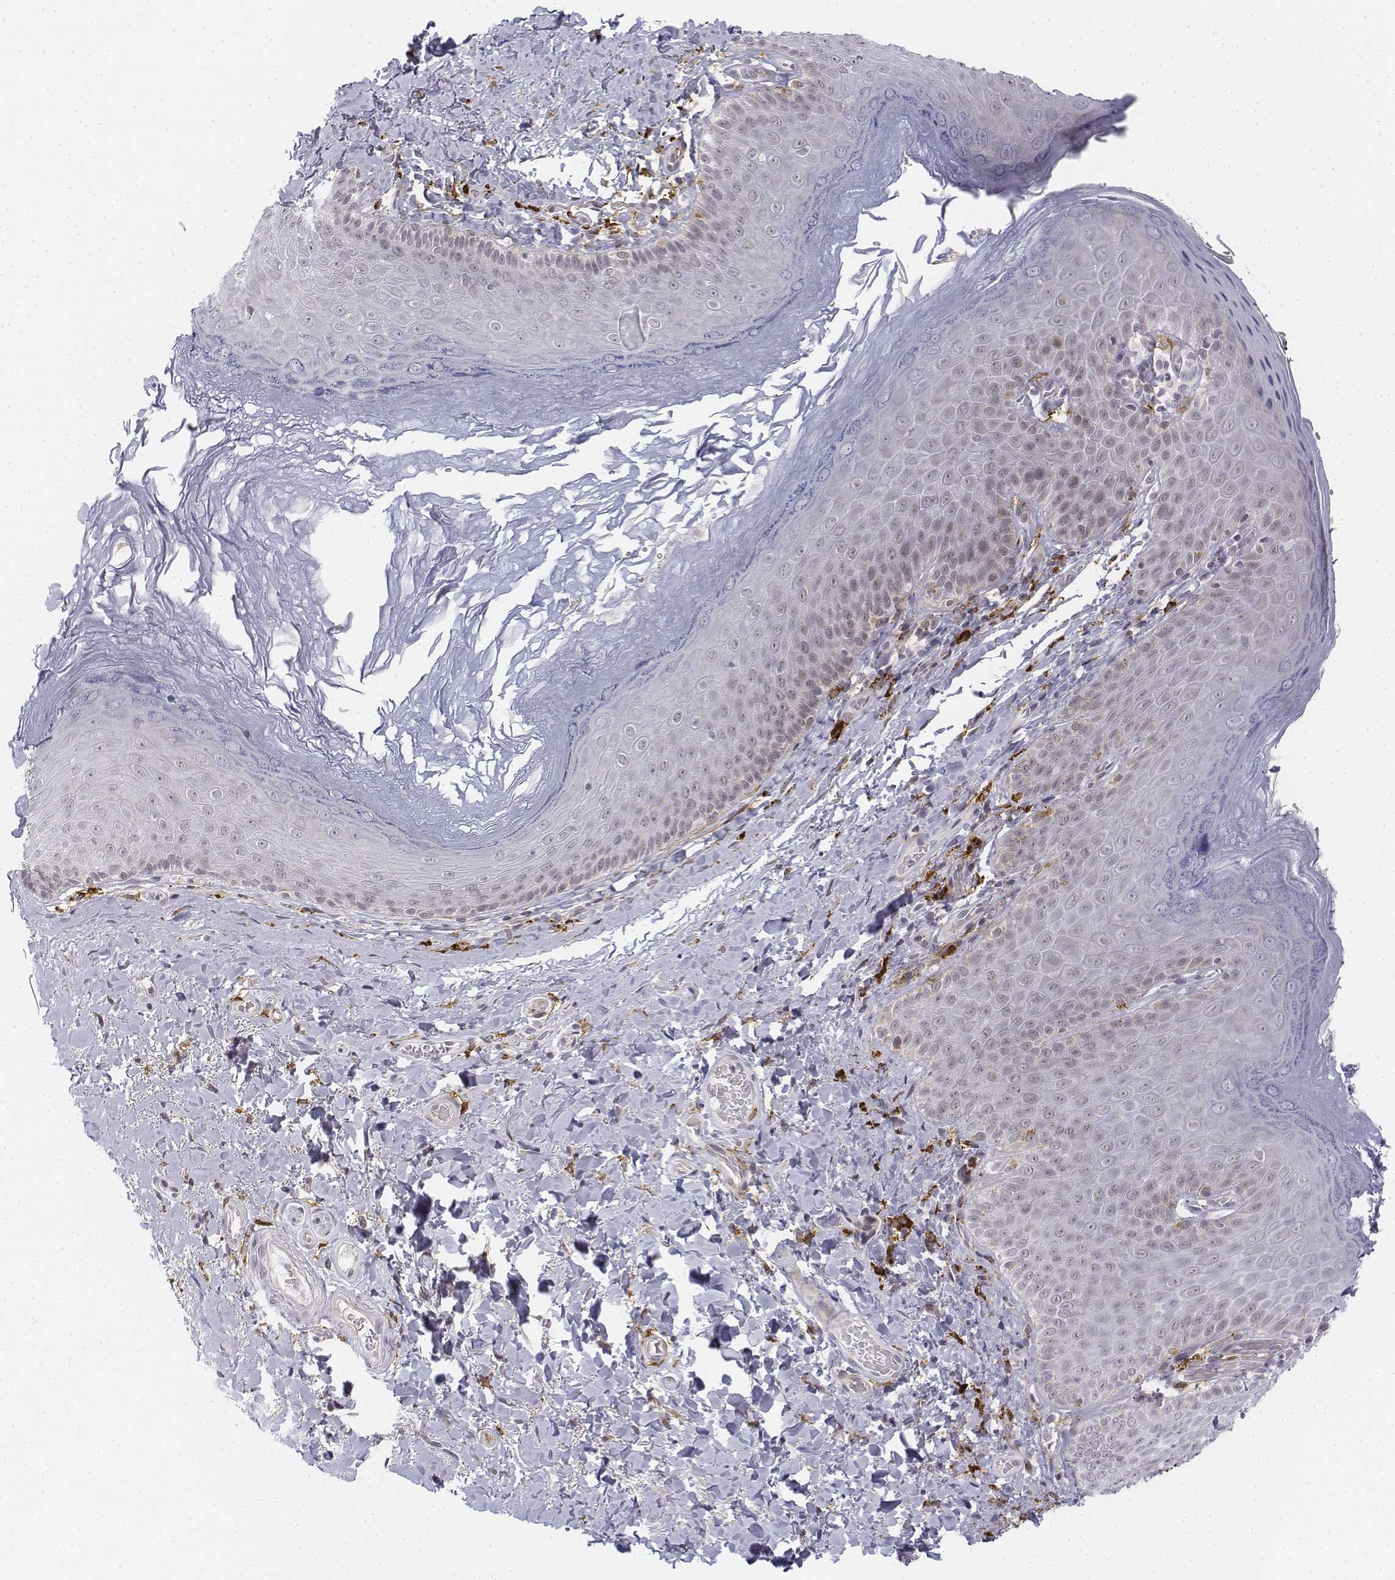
{"staining": {"intensity": "negative", "quantity": "none", "location": "none"}, "tissue": "skin", "cell_type": "Epidermal cells", "image_type": "normal", "snomed": [{"axis": "morphology", "description": "Normal tissue, NOS"}, {"axis": "topography", "description": "Anal"}], "caption": "Immunohistochemical staining of normal human skin shows no significant positivity in epidermal cells.", "gene": "CD14", "patient": {"sex": "male", "age": 53}}